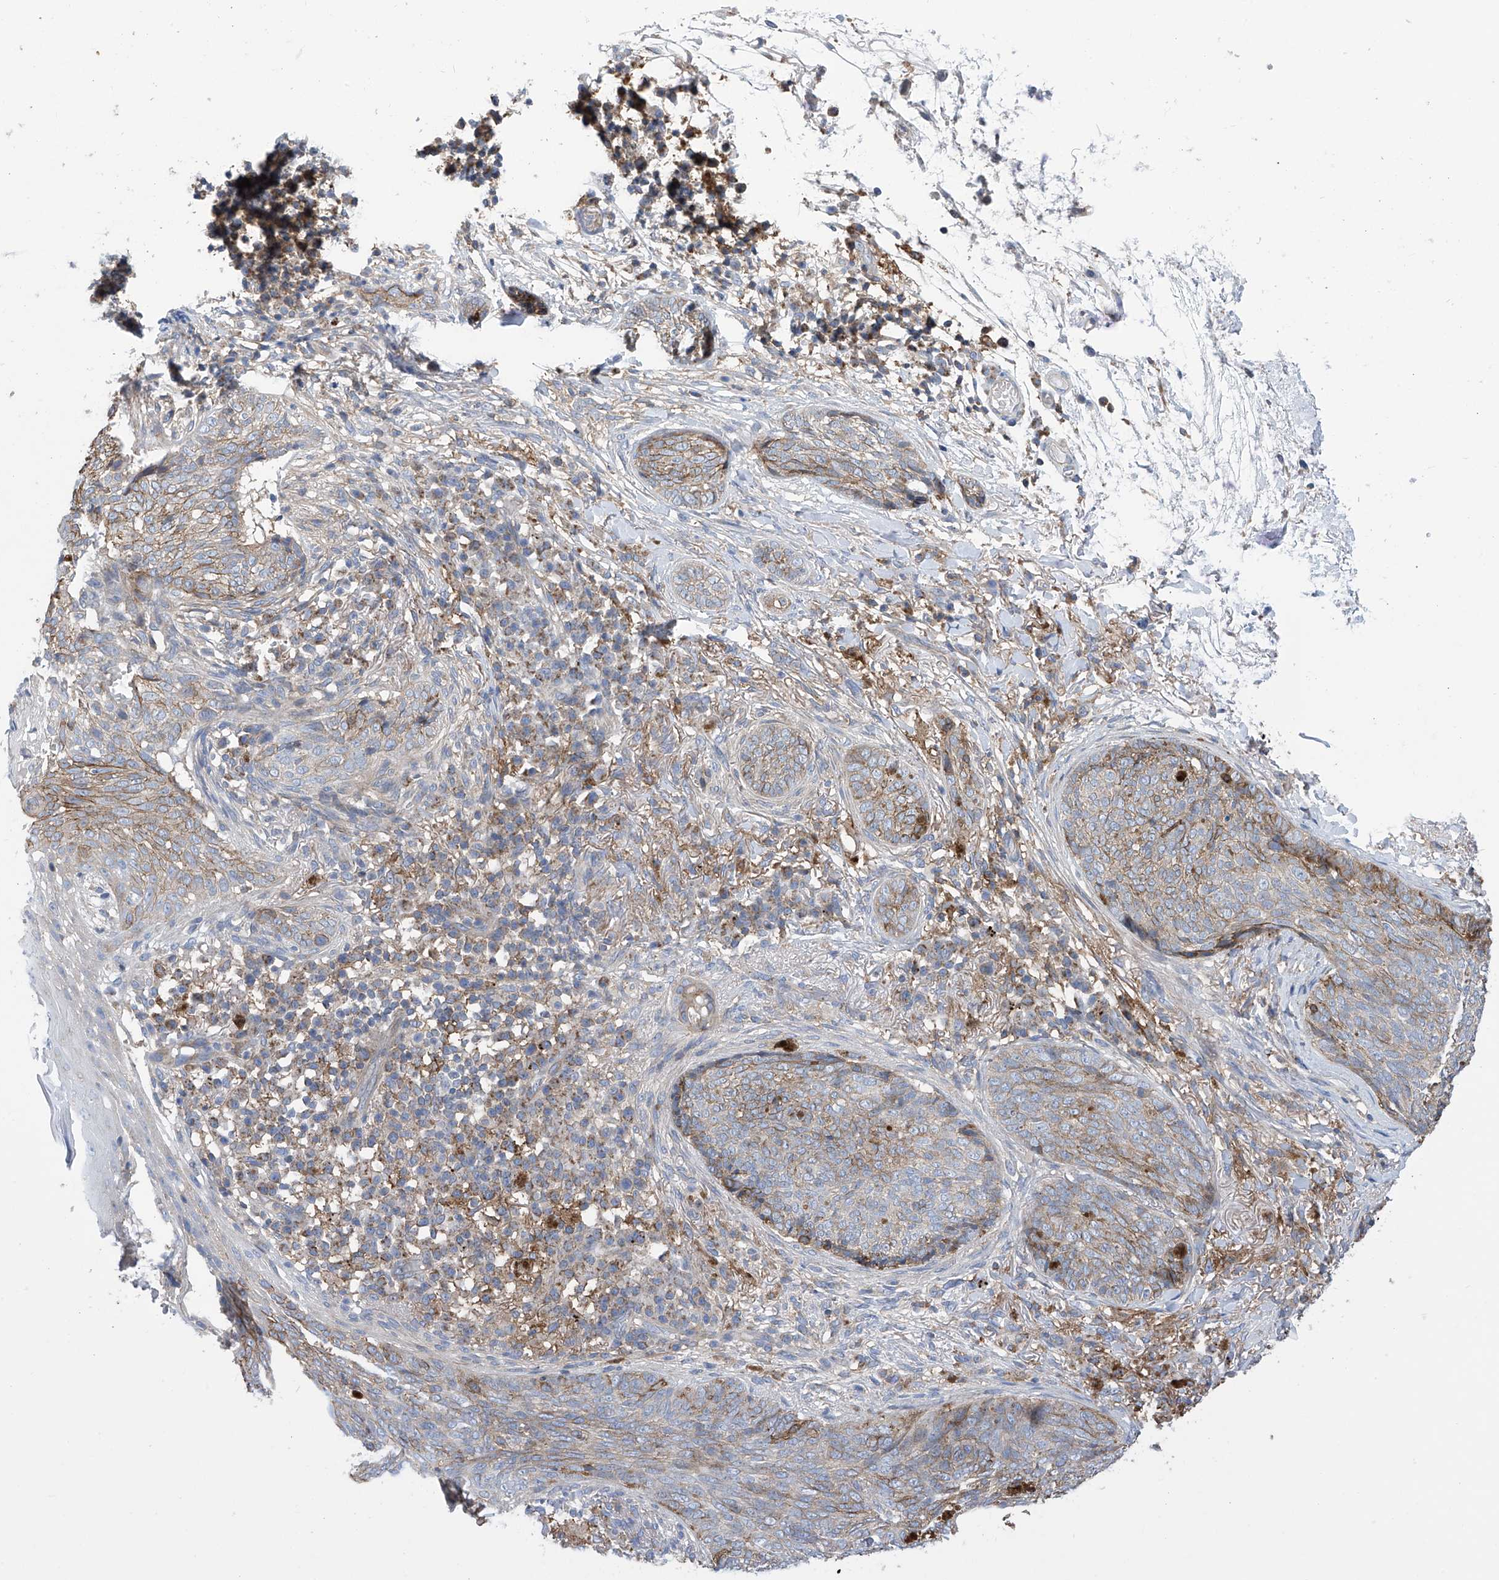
{"staining": {"intensity": "moderate", "quantity": "25%-75%", "location": "cytoplasmic/membranous"}, "tissue": "skin cancer", "cell_type": "Tumor cells", "image_type": "cancer", "snomed": [{"axis": "morphology", "description": "Basal cell carcinoma"}, {"axis": "topography", "description": "Skin"}], "caption": "Protein positivity by immunohistochemistry (IHC) demonstrates moderate cytoplasmic/membranous expression in about 25%-75% of tumor cells in basal cell carcinoma (skin).", "gene": "P2RX7", "patient": {"sex": "male", "age": 85}}